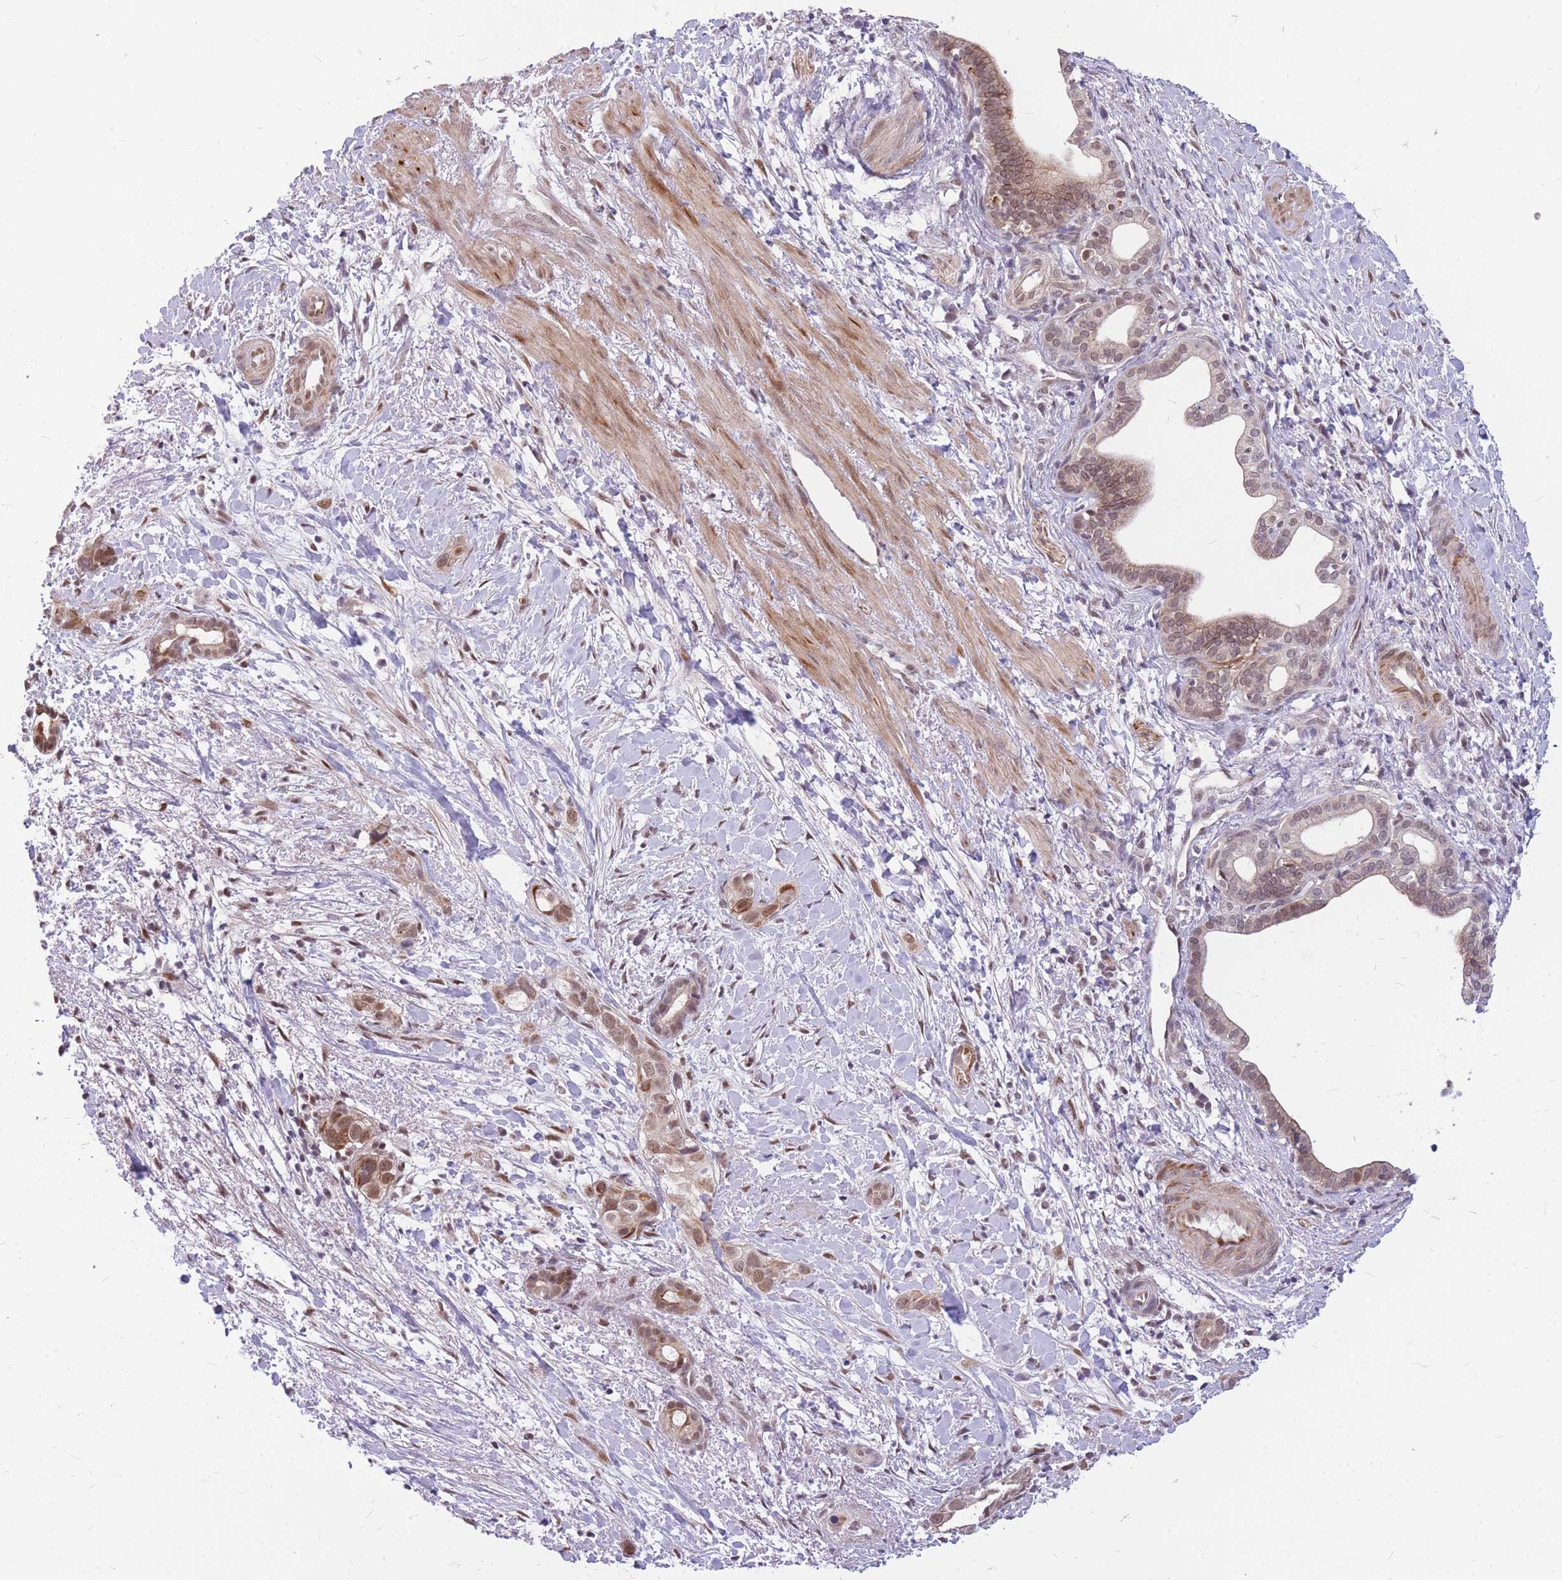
{"staining": {"intensity": "moderate", "quantity": "<25%", "location": "cytoplasmic/membranous,nuclear"}, "tissue": "liver cancer", "cell_type": "Tumor cells", "image_type": "cancer", "snomed": [{"axis": "morphology", "description": "Cholangiocarcinoma"}, {"axis": "topography", "description": "Liver"}], "caption": "Cholangiocarcinoma (liver) stained with a brown dye displays moderate cytoplasmic/membranous and nuclear positive positivity in approximately <25% of tumor cells.", "gene": "ERCC2", "patient": {"sex": "female", "age": 79}}